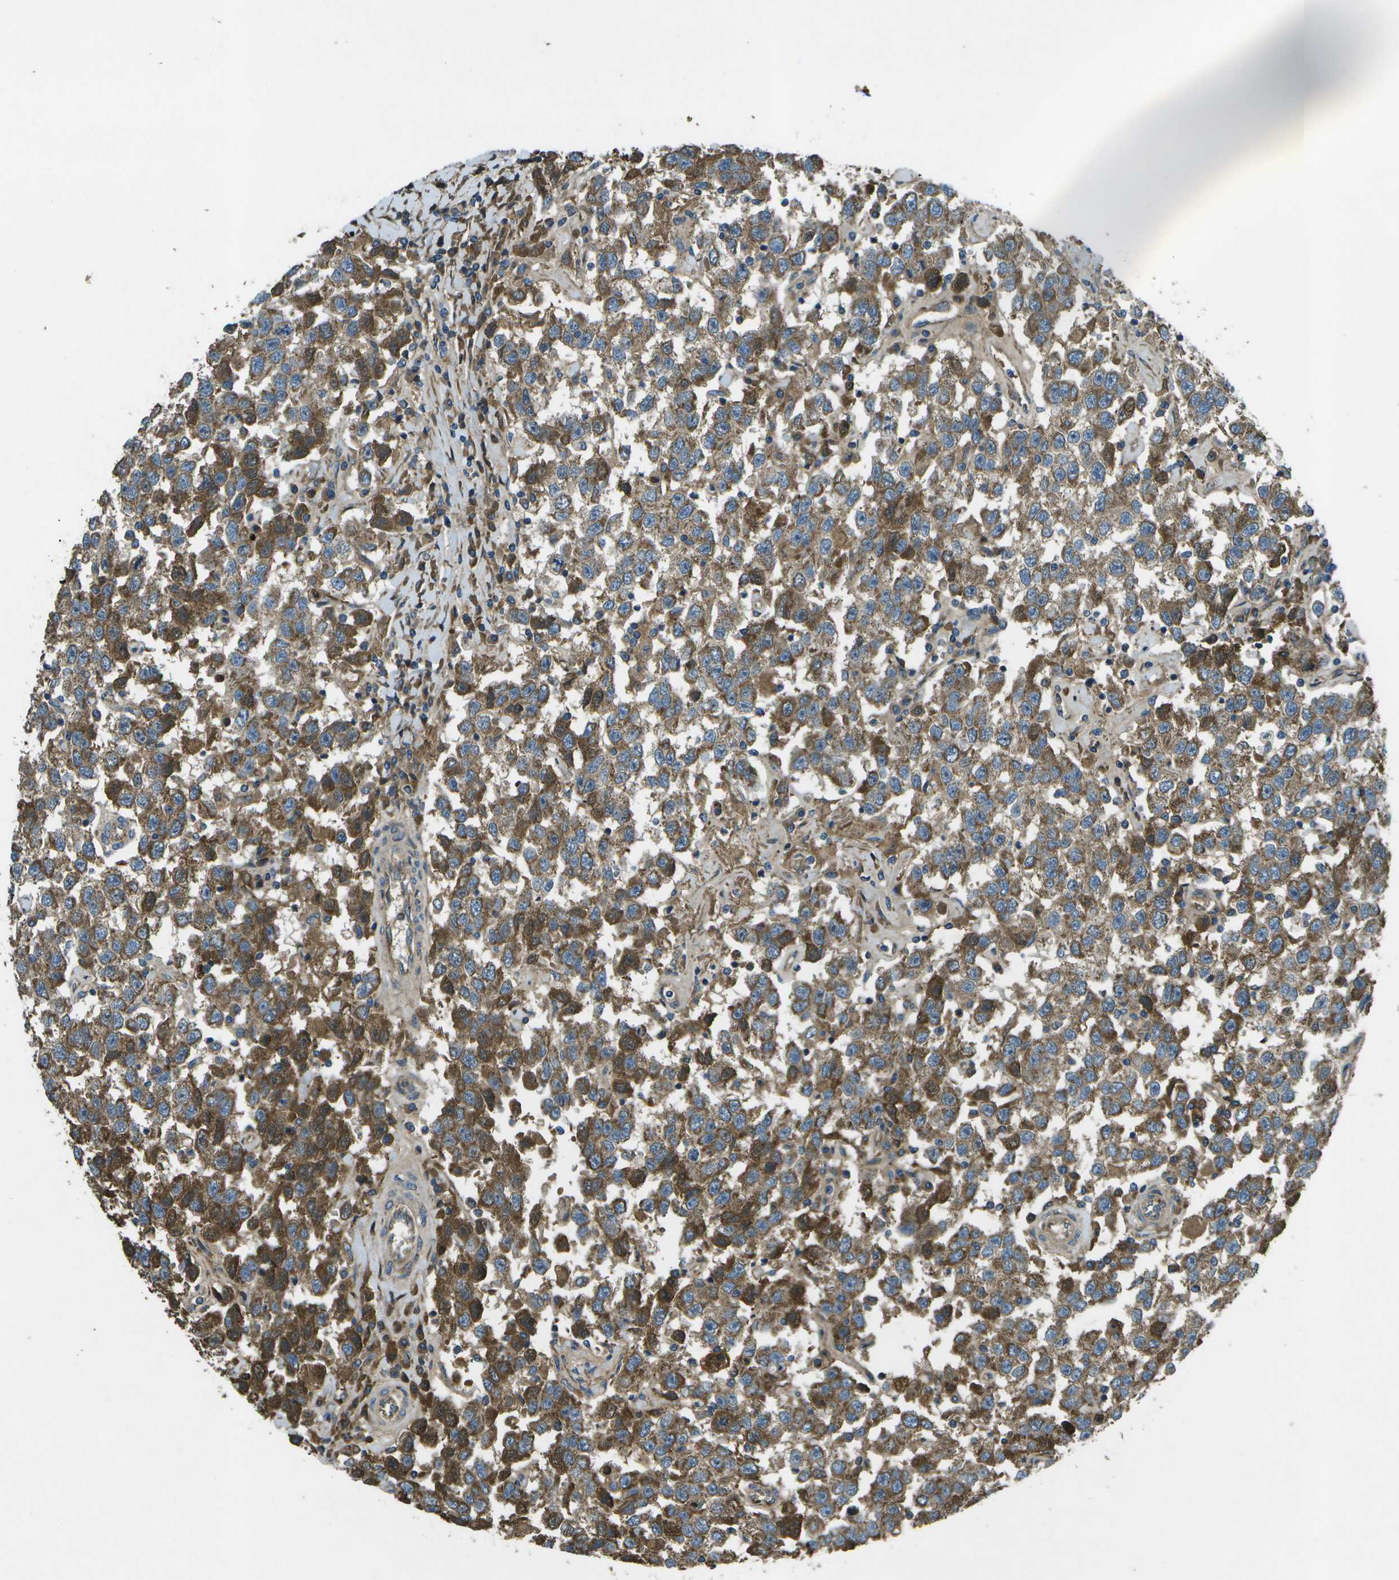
{"staining": {"intensity": "moderate", "quantity": ">75%", "location": "cytoplasmic/membranous"}, "tissue": "testis cancer", "cell_type": "Tumor cells", "image_type": "cancer", "snomed": [{"axis": "morphology", "description": "Seminoma, NOS"}, {"axis": "topography", "description": "Testis"}], "caption": "An image of human testis cancer stained for a protein demonstrates moderate cytoplasmic/membranous brown staining in tumor cells. Nuclei are stained in blue.", "gene": "PXYLP1", "patient": {"sex": "male", "age": 41}}